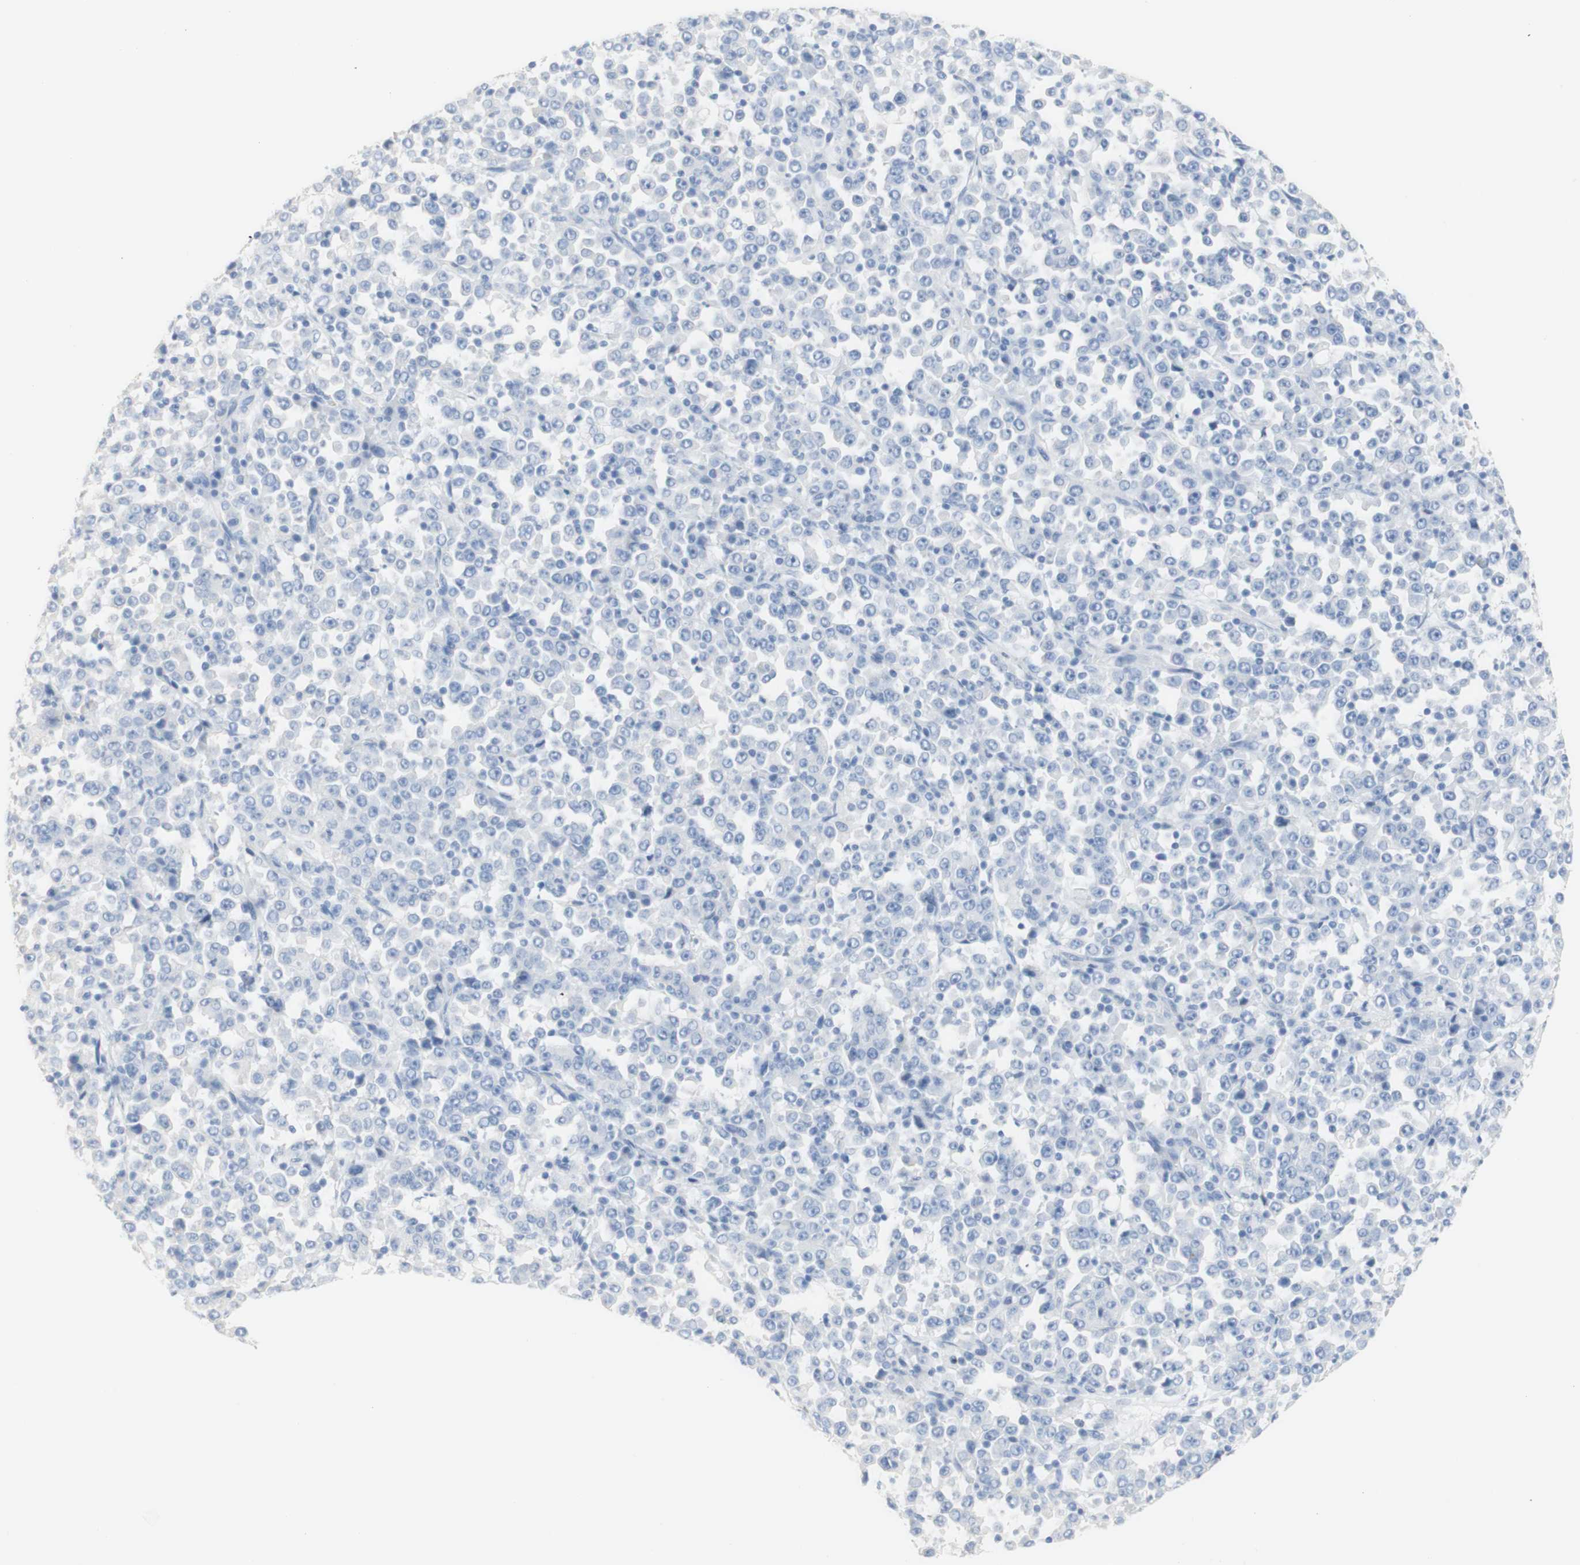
{"staining": {"intensity": "negative", "quantity": "none", "location": "none"}, "tissue": "stomach cancer", "cell_type": "Tumor cells", "image_type": "cancer", "snomed": [{"axis": "morphology", "description": "Normal tissue, NOS"}, {"axis": "morphology", "description": "Adenocarcinoma, NOS"}, {"axis": "topography", "description": "Stomach, upper"}, {"axis": "topography", "description": "Stomach"}], "caption": "High magnification brightfield microscopy of stomach adenocarcinoma stained with DAB (brown) and counterstained with hematoxylin (blue): tumor cells show no significant staining. (Brightfield microscopy of DAB (3,3'-diaminobenzidine) immunohistochemistry at high magnification).", "gene": "DSC2", "patient": {"sex": "male", "age": 59}}